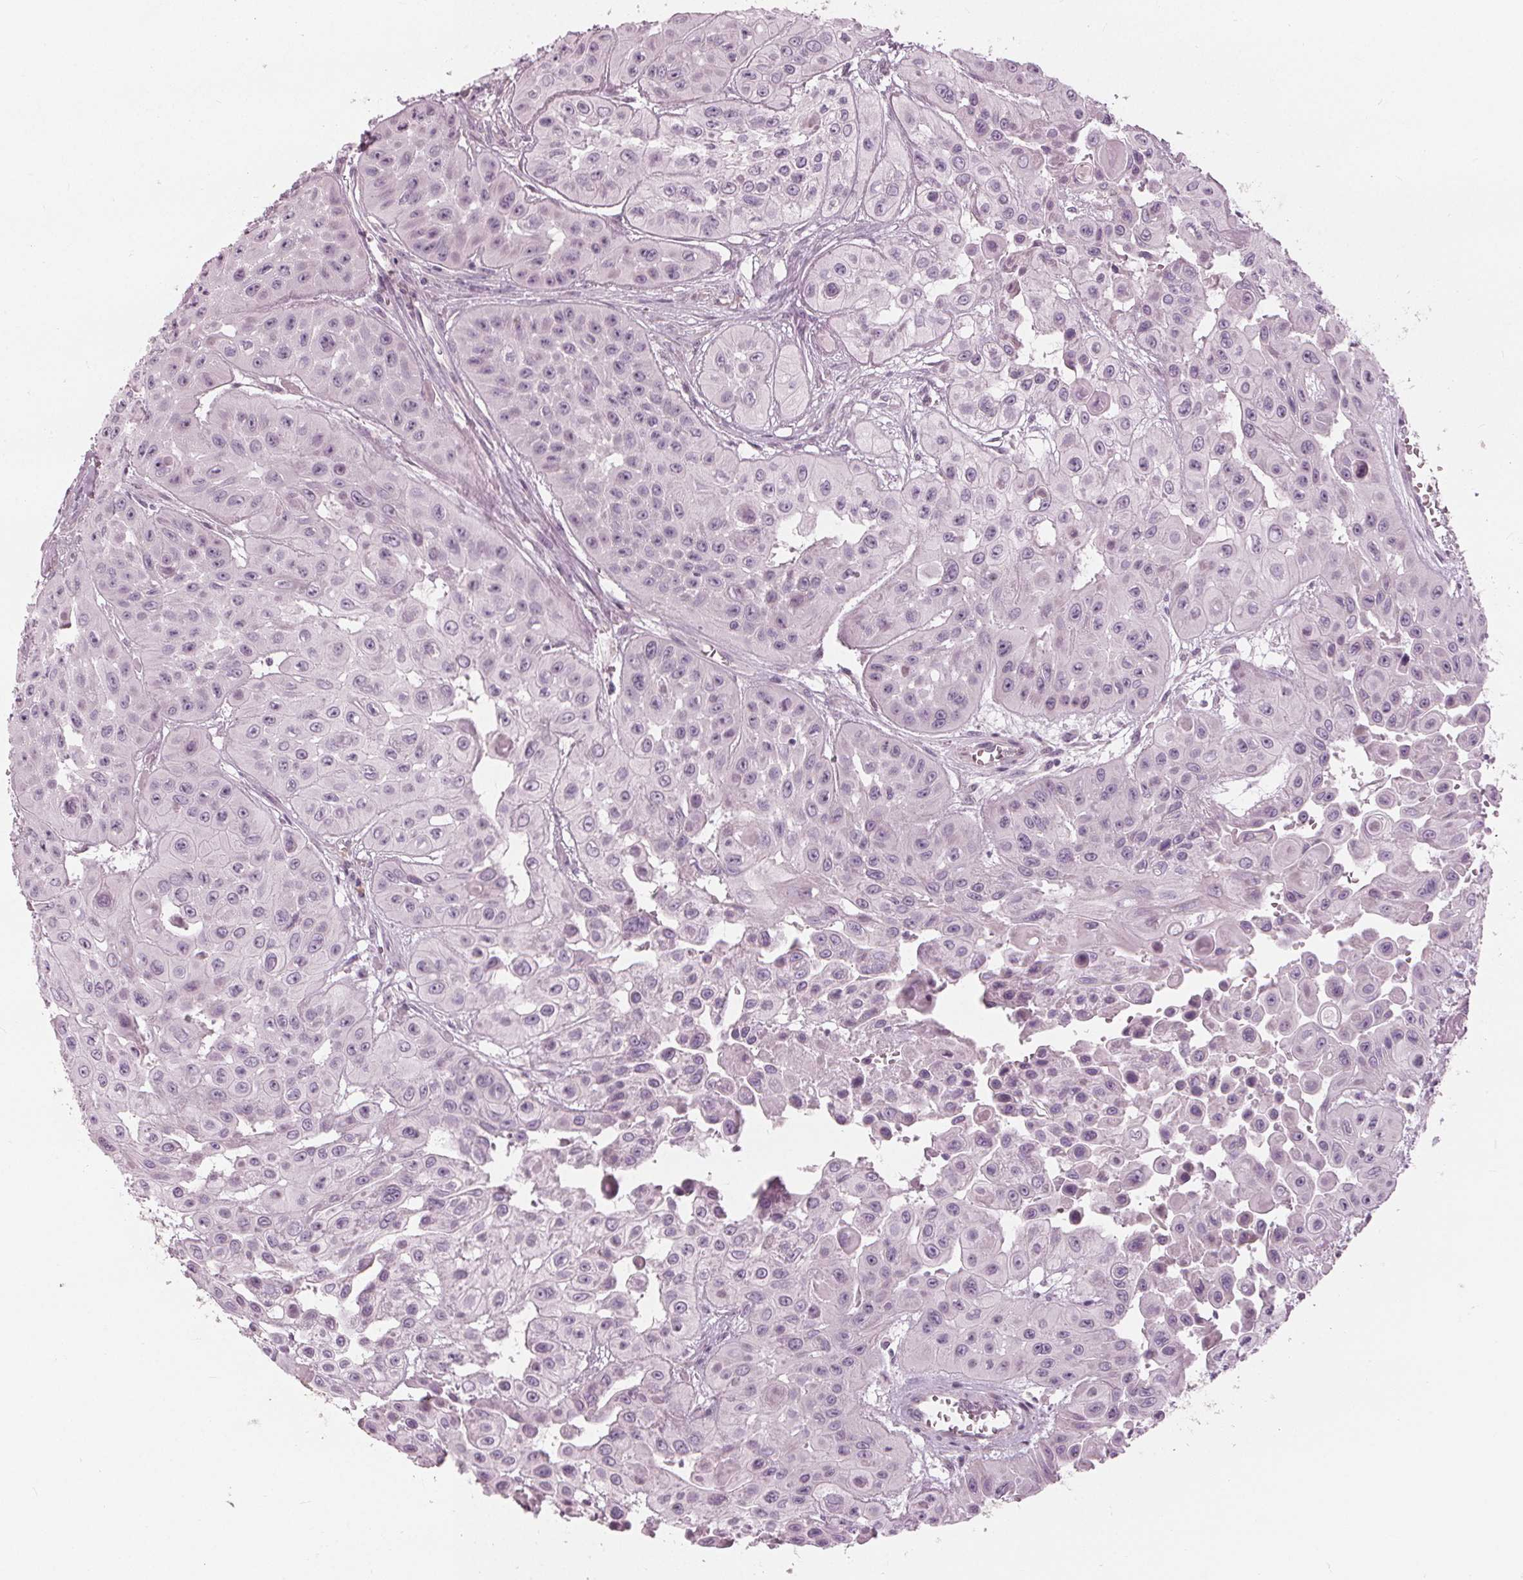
{"staining": {"intensity": "negative", "quantity": "none", "location": "none"}, "tissue": "head and neck cancer", "cell_type": "Tumor cells", "image_type": "cancer", "snomed": [{"axis": "morphology", "description": "Adenocarcinoma, NOS"}, {"axis": "topography", "description": "Head-Neck"}], "caption": "This image is of head and neck adenocarcinoma stained with IHC to label a protein in brown with the nuclei are counter-stained blue. There is no positivity in tumor cells.", "gene": "BRSK1", "patient": {"sex": "male", "age": 73}}